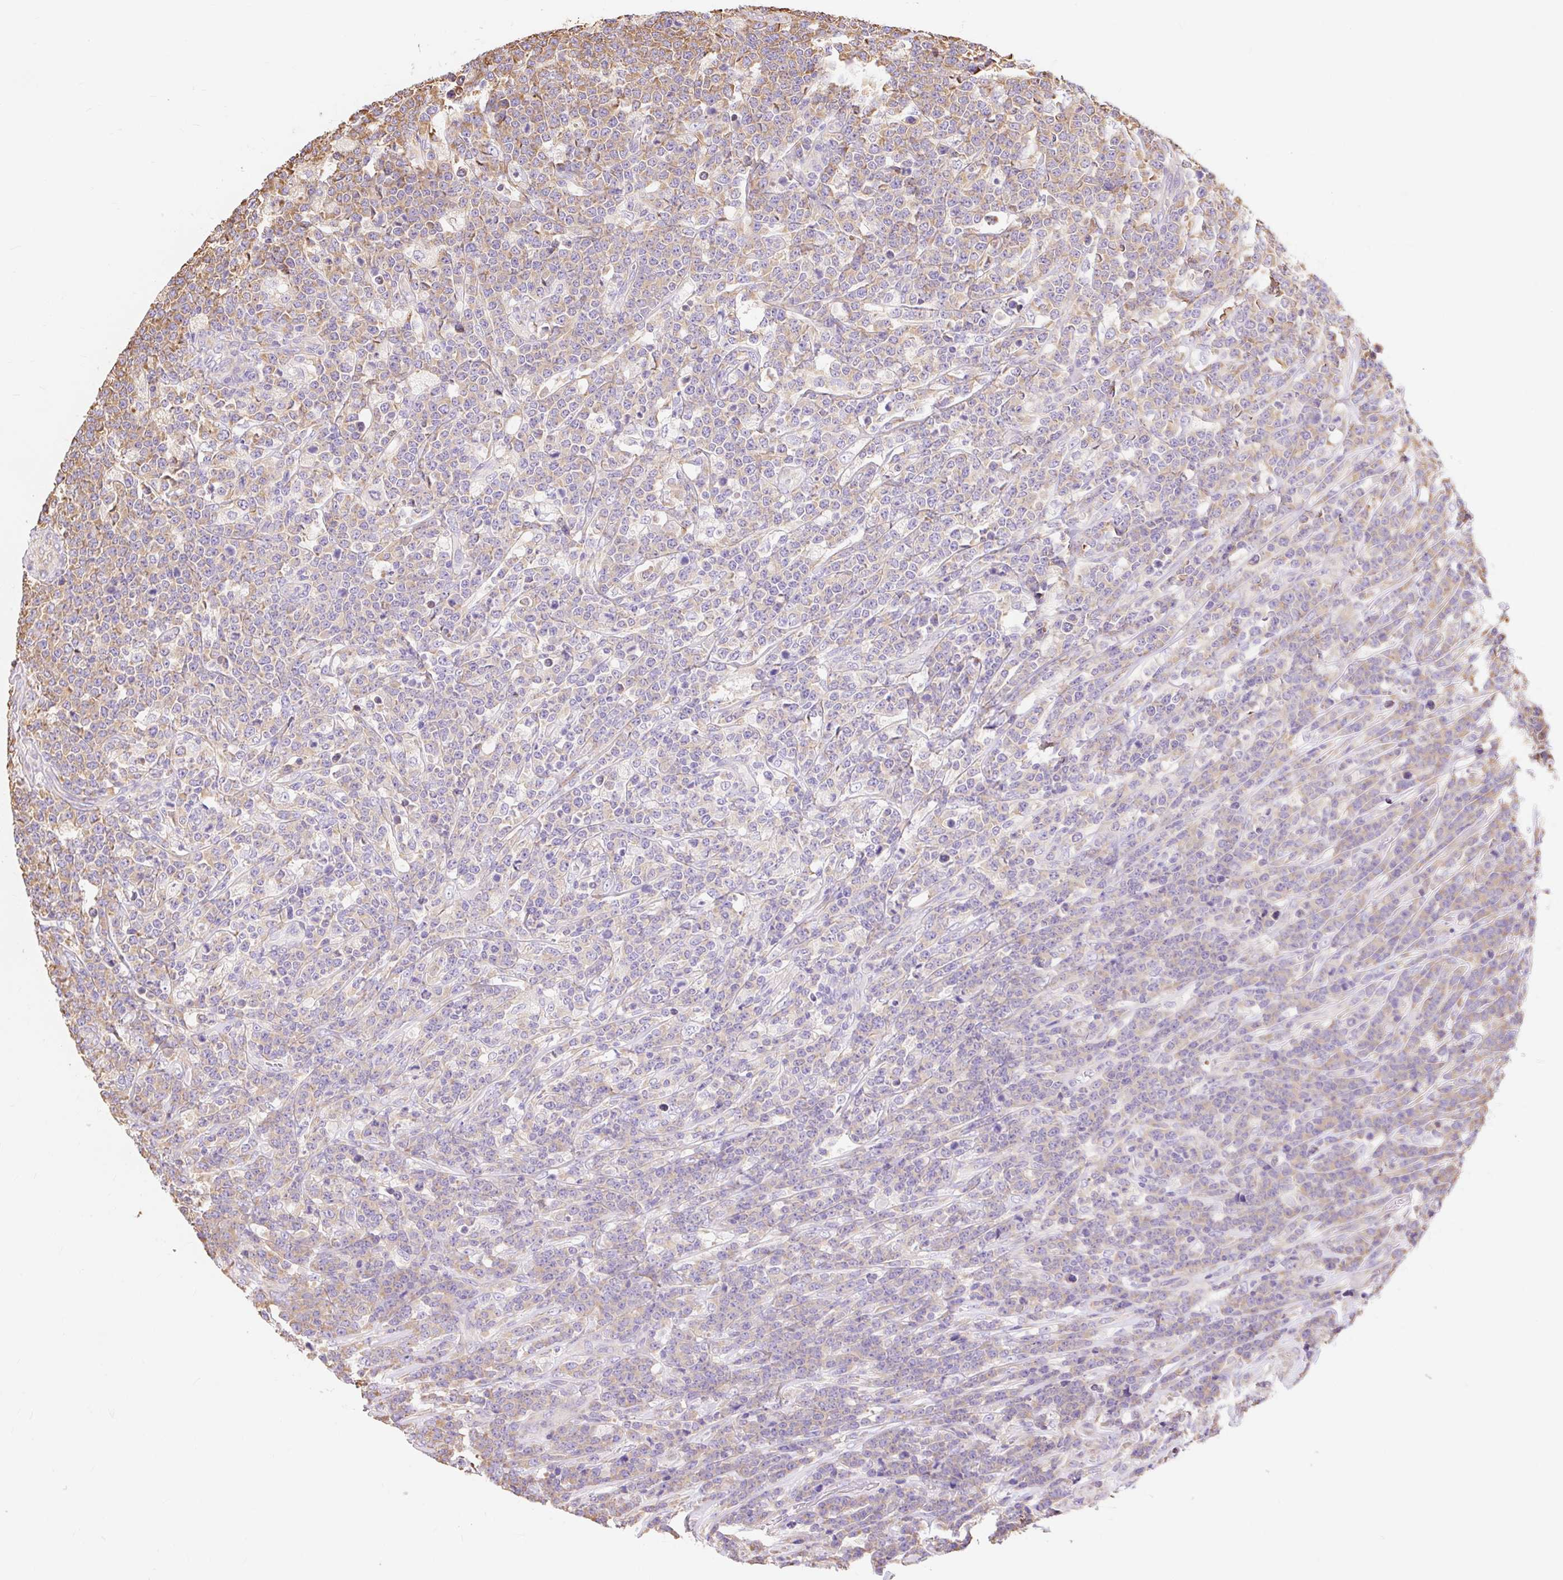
{"staining": {"intensity": "negative", "quantity": "none", "location": "none"}, "tissue": "lymphoma", "cell_type": "Tumor cells", "image_type": "cancer", "snomed": [{"axis": "morphology", "description": "Malignant lymphoma, non-Hodgkin's type, High grade"}, {"axis": "topography", "description": "Small intestine"}], "caption": "Image shows no significant protein positivity in tumor cells of malignant lymphoma, non-Hodgkin's type (high-grade).", "gene": "RPS17", "patient": {"sex": "male", "age": 8}}